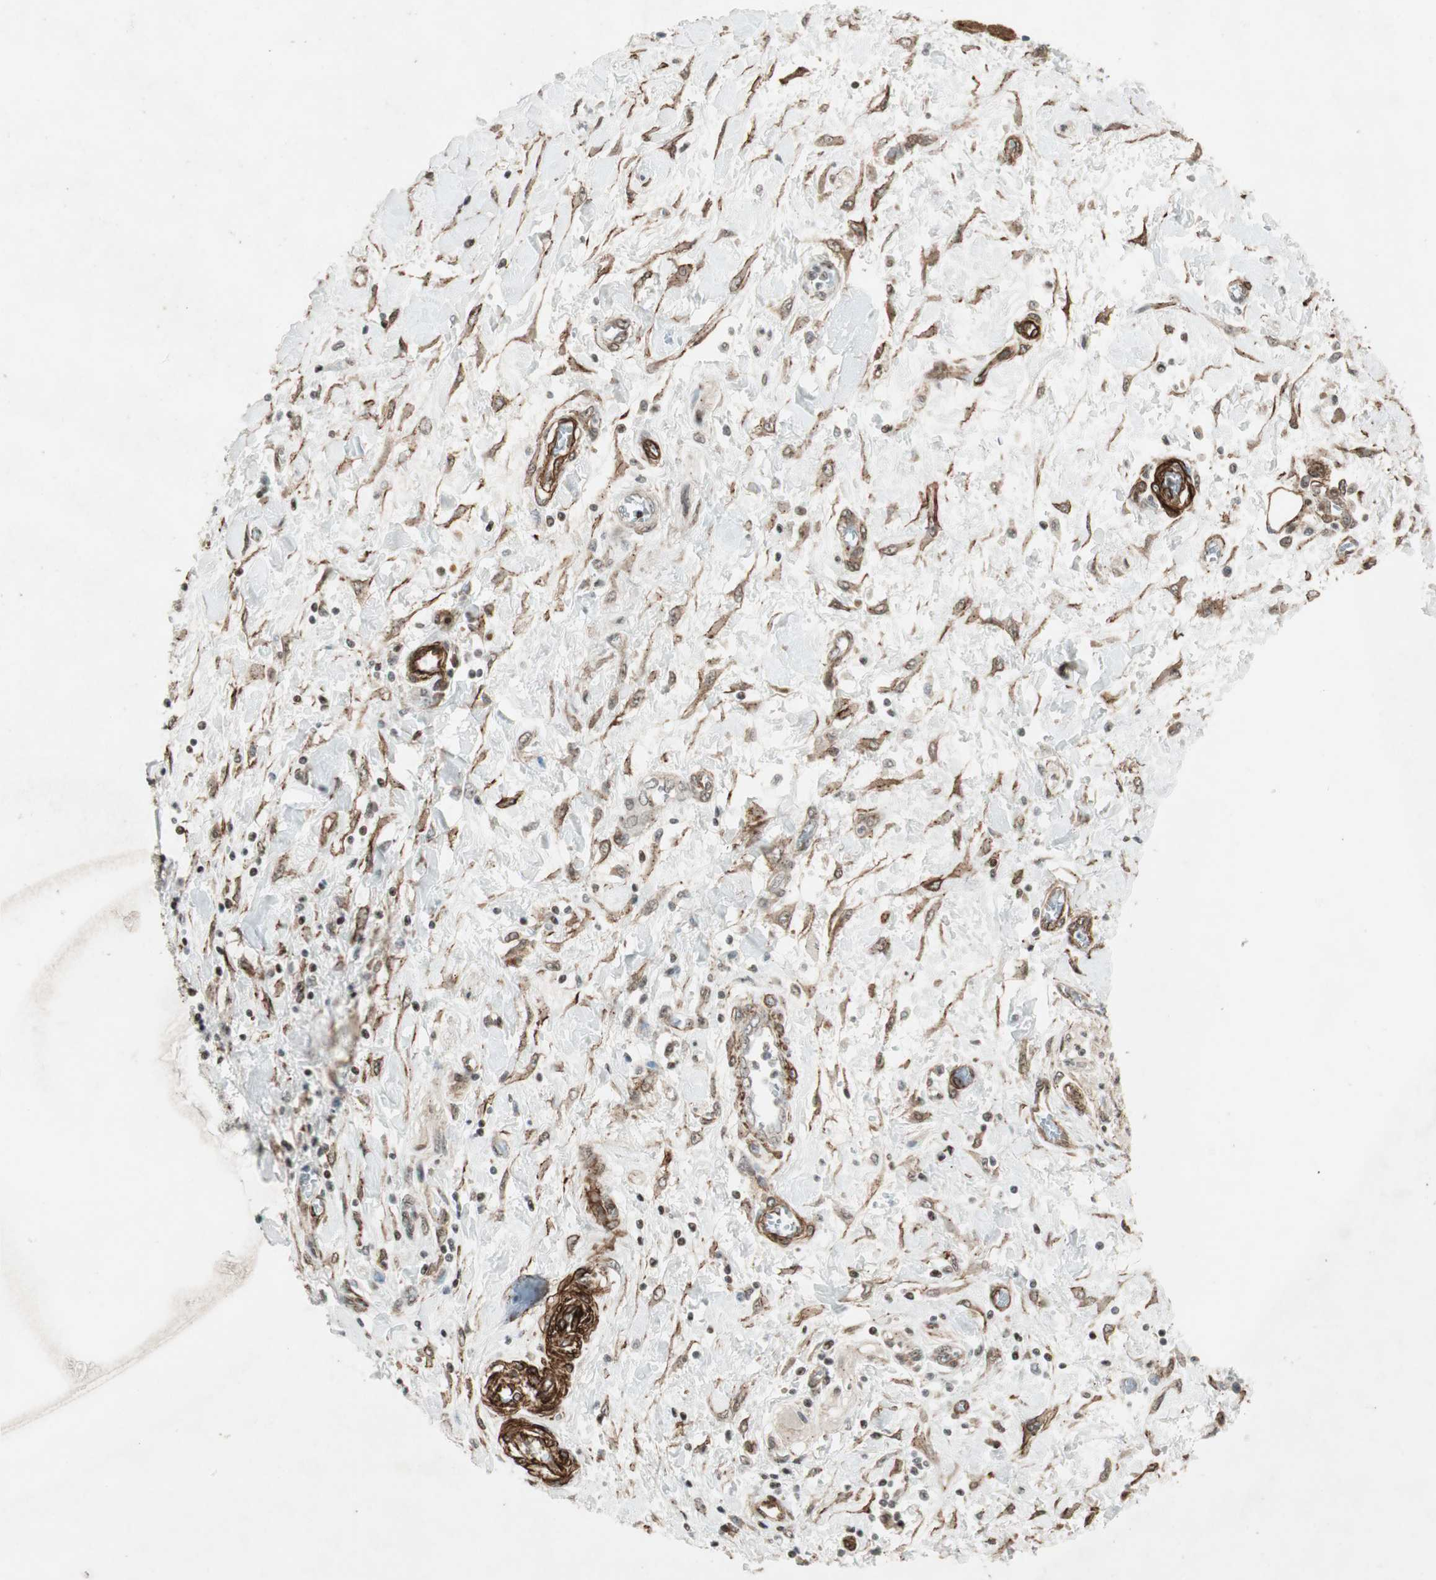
{"staining": {"intensity": "moderate", "quantity": "25%-75%", "location": "cytoplasmic/membranous"}, "tissue": "pancreatic cancer", "cell_type": "Tumor cells", "image_type": "cancer", "snomed": [{"axis": "morphology", "description": "Adenocarcinoma, NOS"}, {"axis": "topography", "description": "Pancreas"}], "caption": "Adenocarcinoma (pancreatic) was stained to show a protein in brown. There is medium levels of moderate cytoplasmic/membranous expression in about 25%-75% of tumor cells. (Brightfield microscopy of DAB IHC at high magnification).", "gene": "CDK19", "patient": {"sex": "female", "age": 70}}